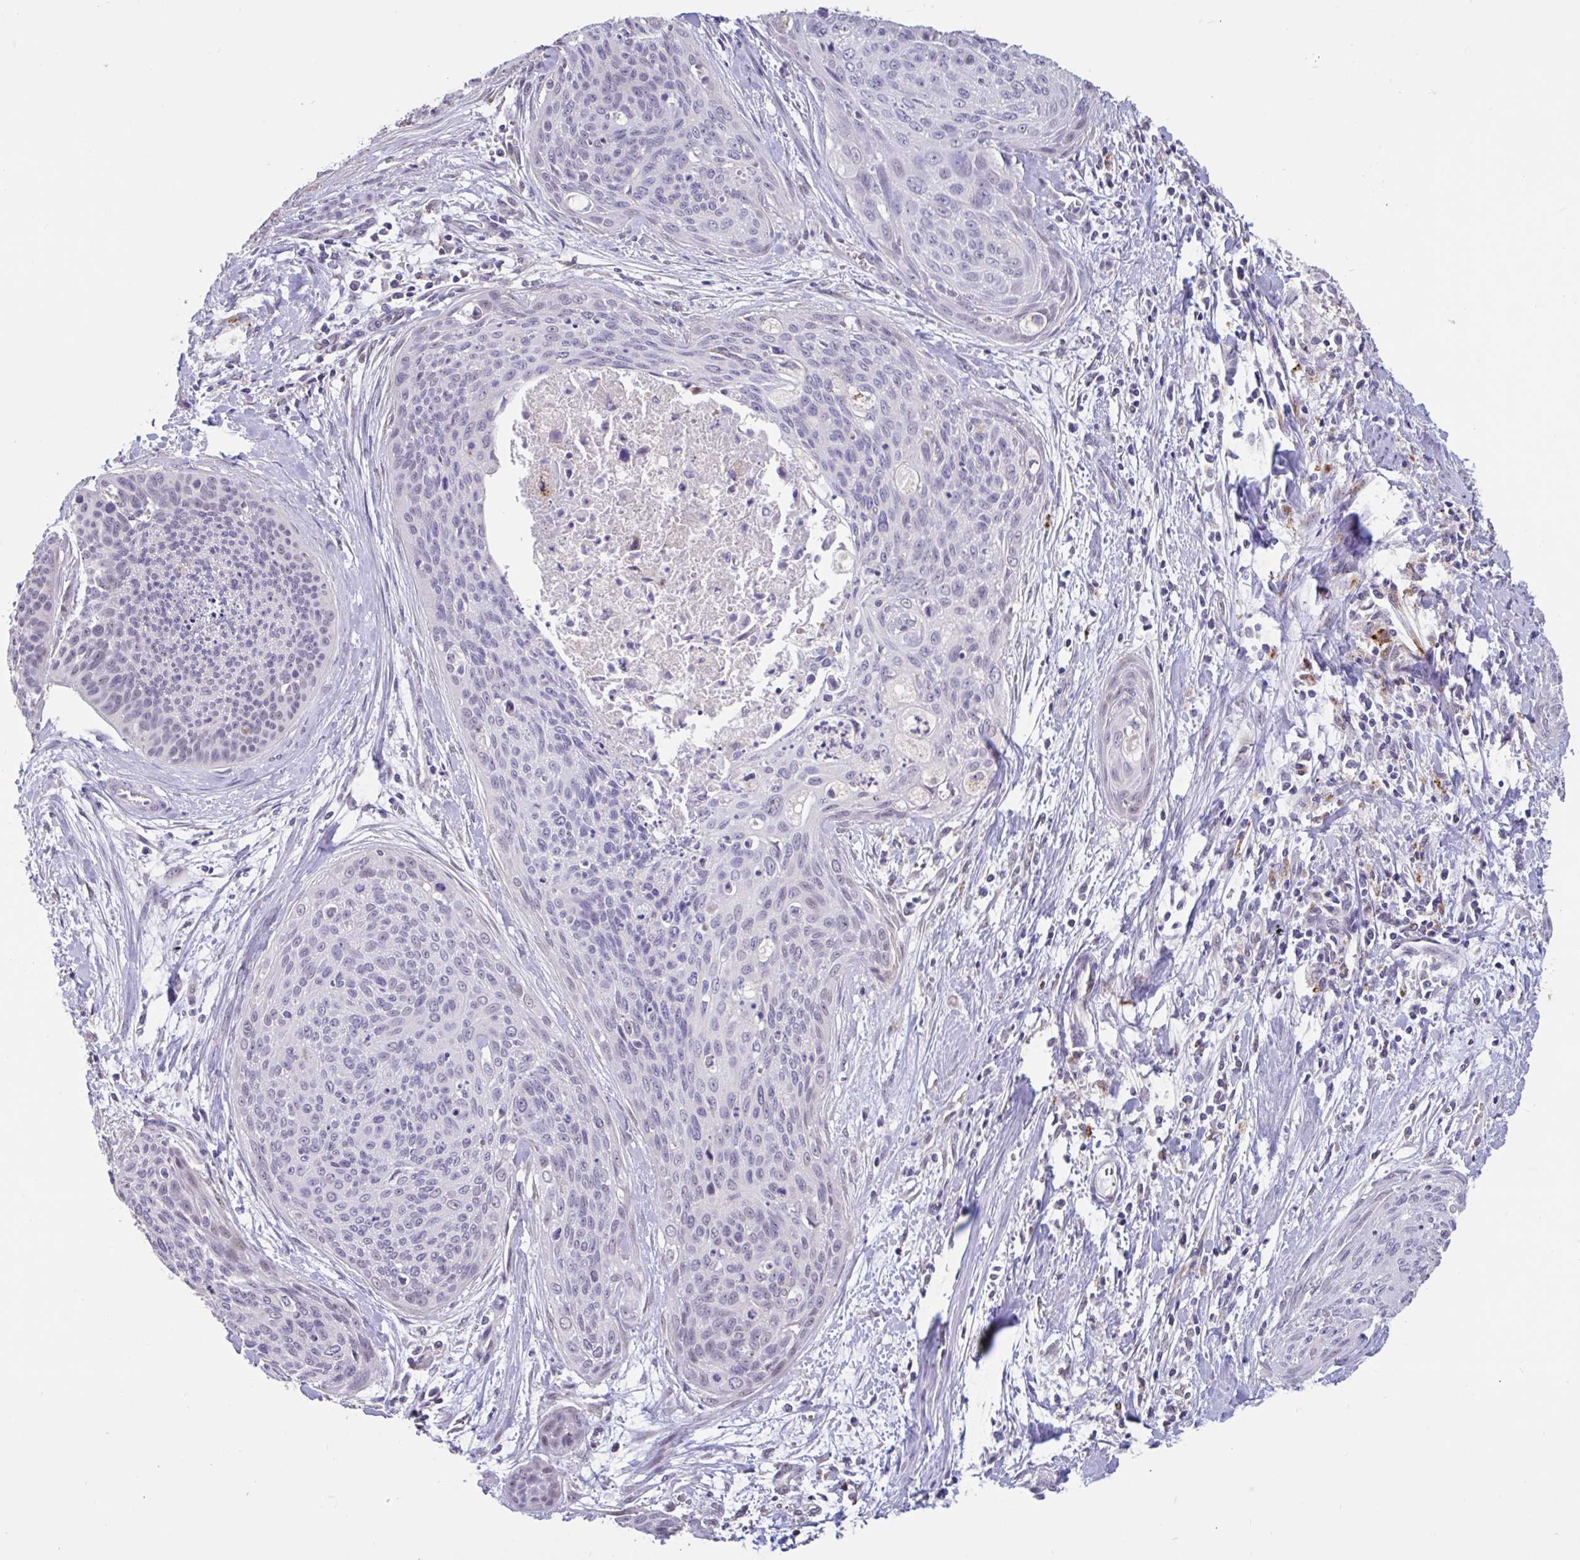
{"staining": {"intensity": "weak", "quantity": "<25%", "location": "nuclear"}, "tissue": "cervical cancer", "cell_type": "Tumor cells", "image_type": "cancer", "snomed": [{"axis": "morphology", "description": "Squamous cell carcinoma, NOS"}, {"axis": "topography", "description": "Cervix"}], "caption": "Immunohistochemistry (IHC) of squamous cell carcinoma (cervical) displays no positivity in tumor cells.", "gene": "DDX39A", "patient": {"sex": "female", "age": 55}}